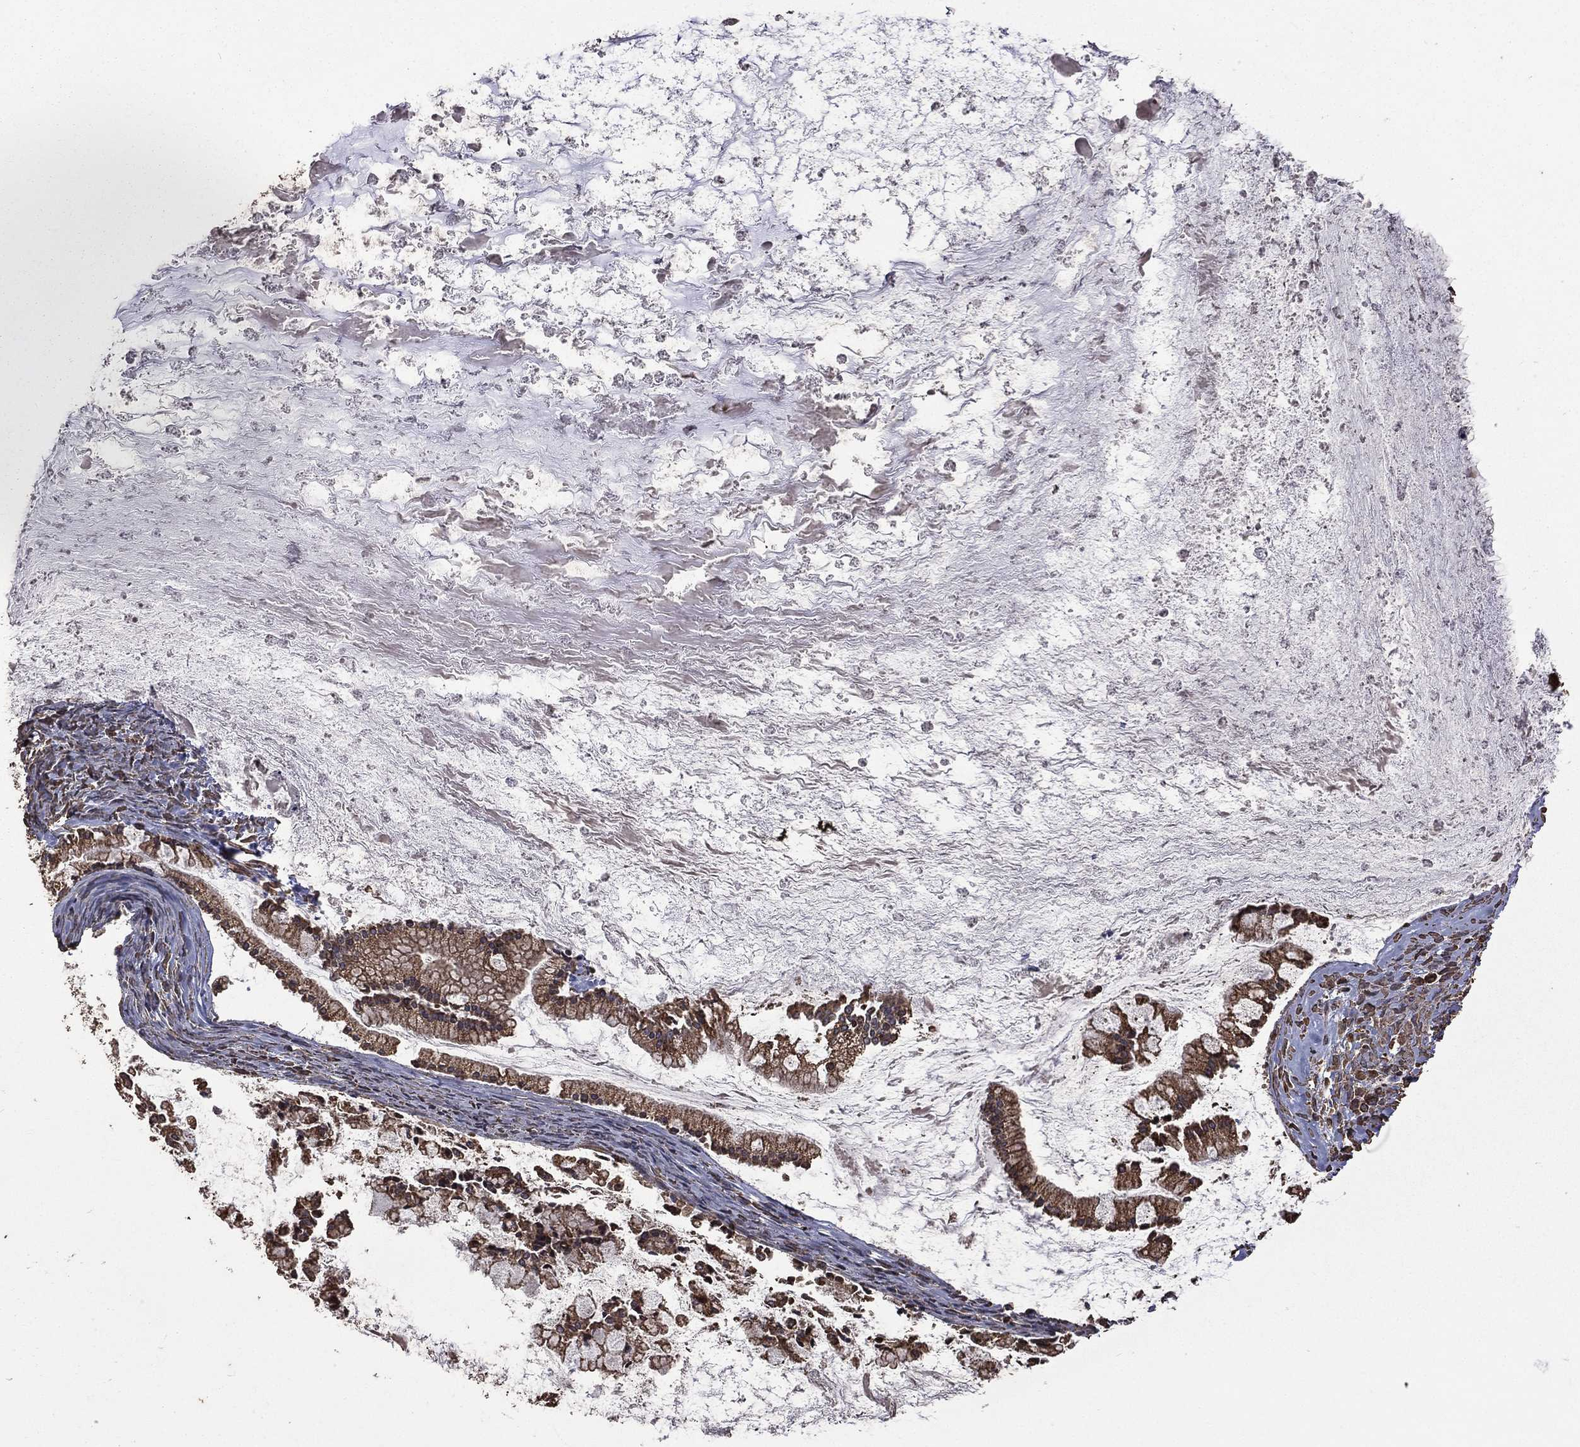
{"staining": {"intensity": "strong", "quantity": ">75%", "location": "cytoplasmic/membranous"}, "tissue": "ovarian cancer", "cell_type": "Tumor cells", "image_type": "cancer", "snomed": [{"axis": "morphology", "description": "Cystadenocarcinoma, mucinous, NOS"}, {"axis": "topography", "description": "Ovary"}], "caption": "High-magnification brightfield microscopy of mucinous cystadenocarcinoma (ovarian) stained with DAB (brown) and counterstained with hematoxylin (blue). tumor cells exhibit strong cytoplasmic/membranous positivity is seen in about>75% of cells.", "gene": "METTL27", "patient": {"sex": "female", "age": 67}}